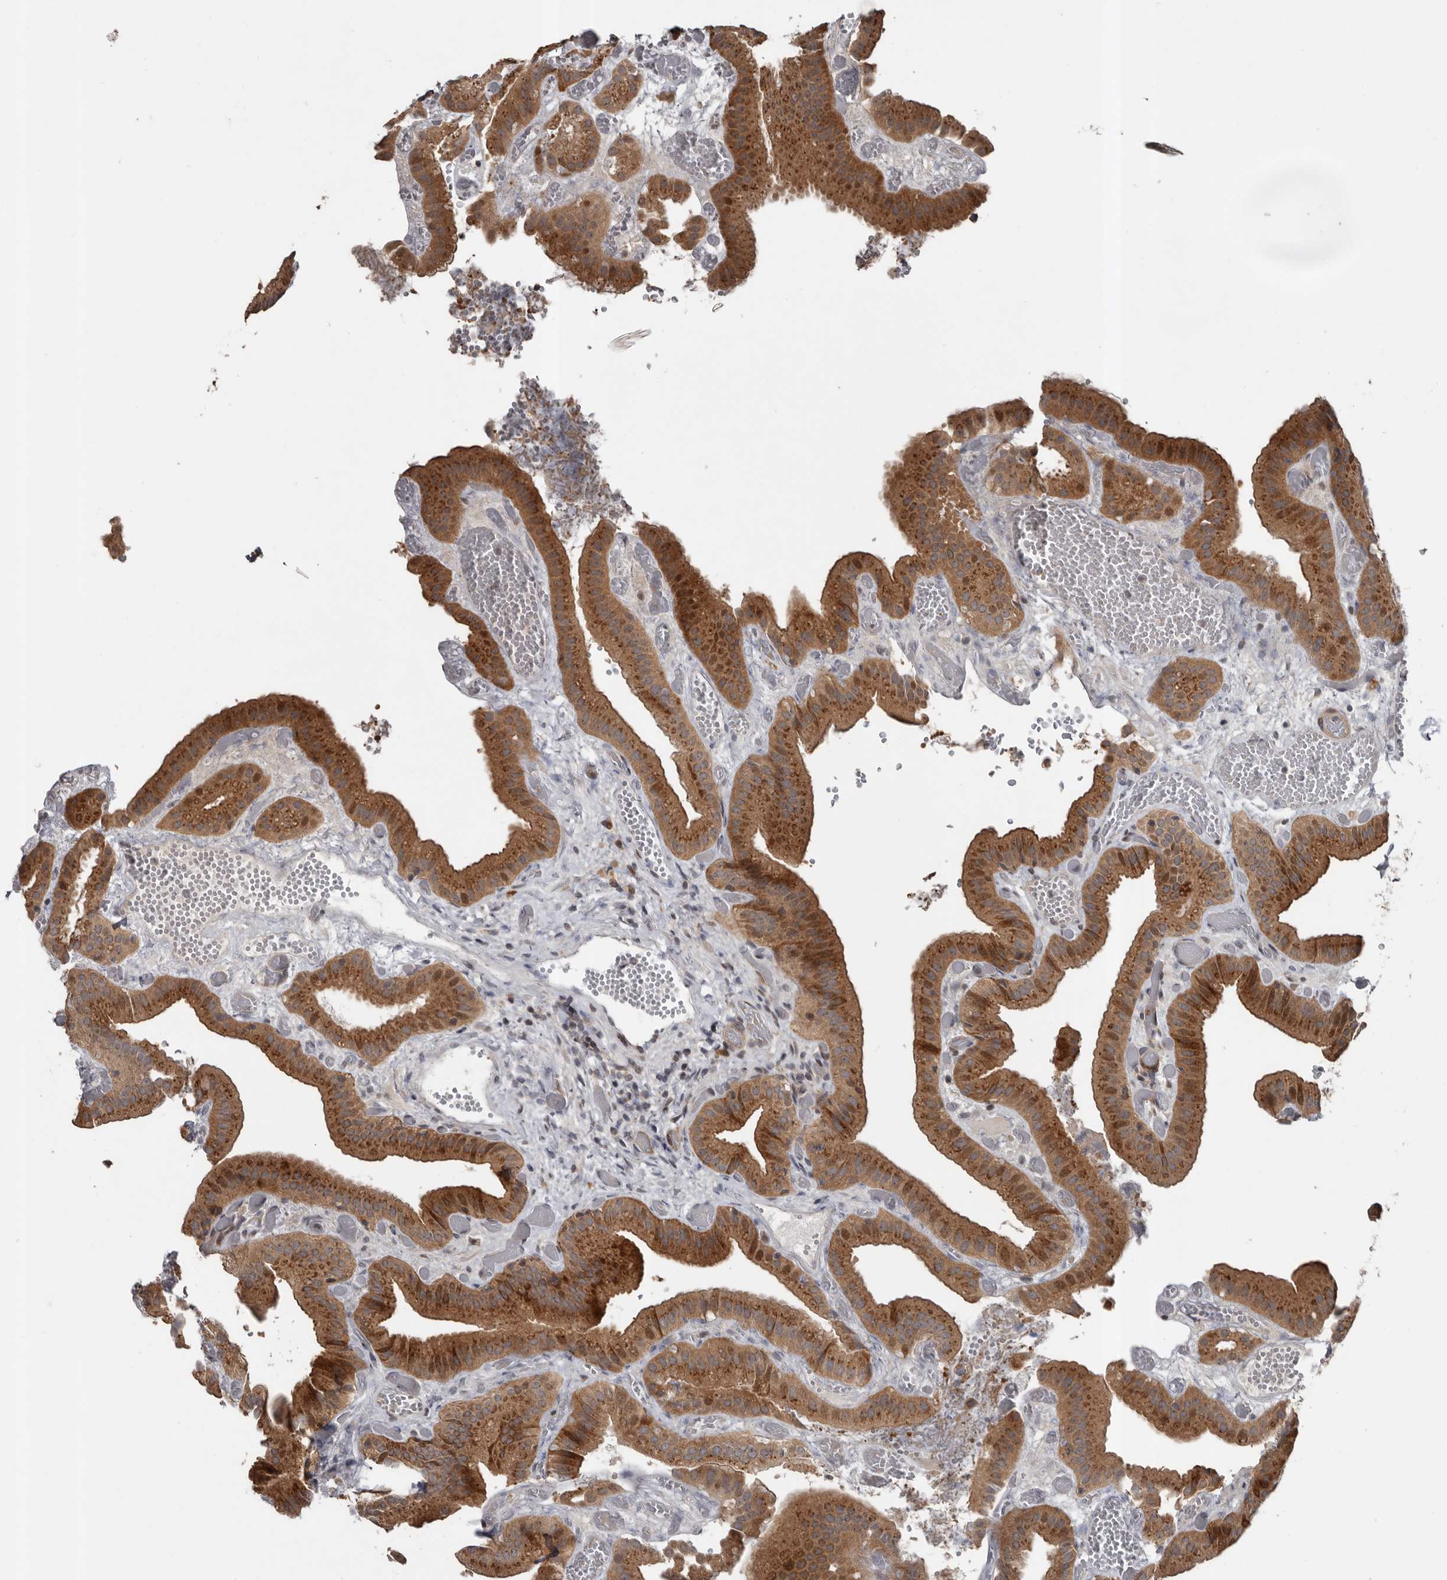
{"staining": {"intensity": "strong", "quantity": ">75%", "location": "cytoplasmic/membranous,nuclear"}, "tissue": "gallbladder", "cell_type": "Glandular cells", "image_type": "normal", "snomed": [{"axis": "morphology", "description": "Normal tissue, NOS"}, {"axis": "topography", "description": "Gallbladder"}], "caption": "Immunohistochemistry photomicrograph of normal gallbladder: human gallbladder stained using immunohistochemistry demonstrates high levels of strong protein expression localized specifically in the cytoplasmic/membranous,nuclear of glandular cells, appearing as a cytoplasmic/membranous,nuclear brown color.", "gene": "CCDC190", "patient": {"sex": "female", "age": 64}}